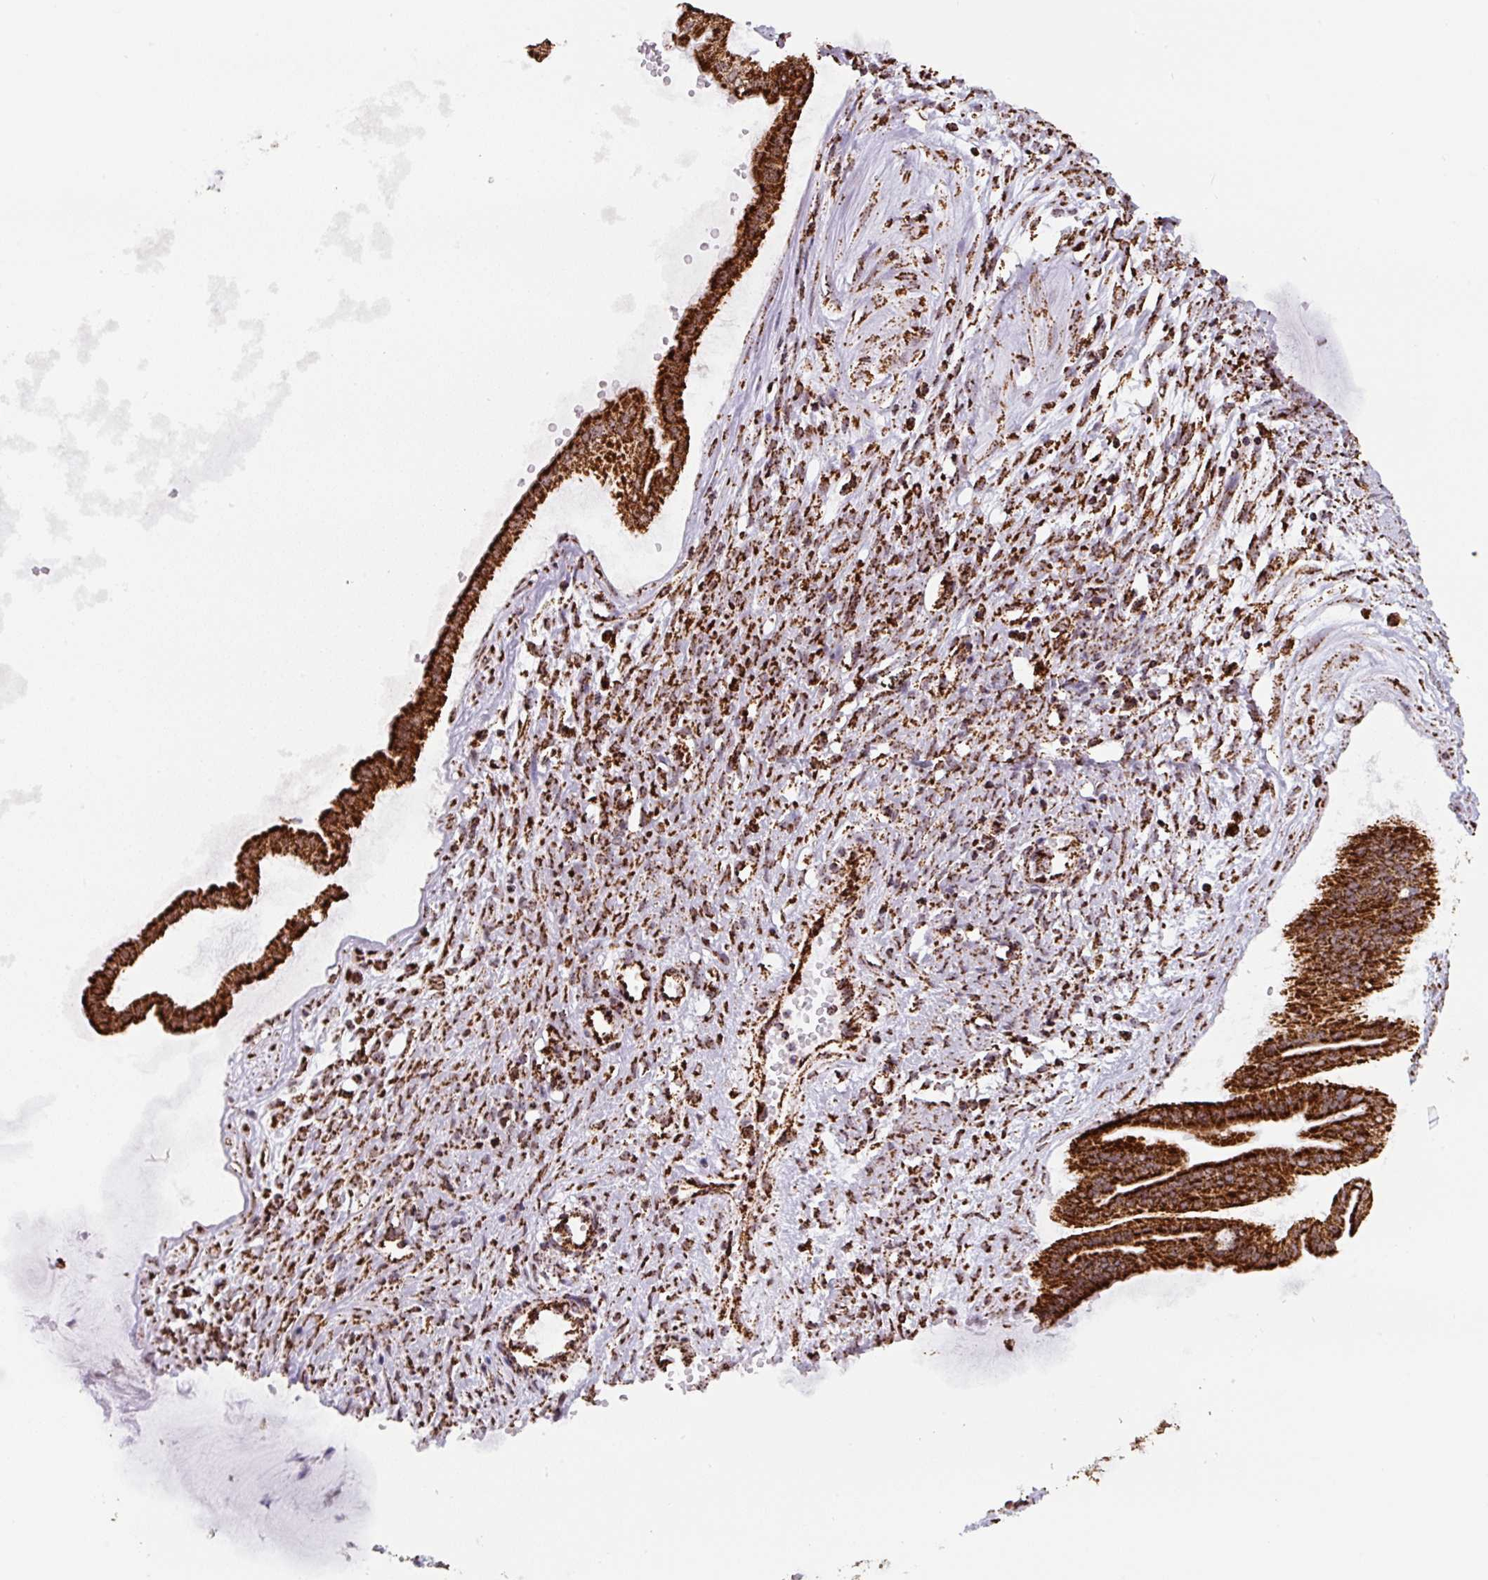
{"staining": {"intensity": "strong", "quantity": ">75%", "location": "cytoplasmic/membranous"}, "tissue": "ovarian cancer", "cell_type": "Tumor cells", "image_type": "cancer", "snomed": [{"axis": "morphology", "description": "Cystadenocarcinoma, mucinous, NOS"}, {"axis": "topography", "description": "Ovary"}], "caption": "Immunohistochemistry (IHC) of mucinous cystadenocarcinoma (ovarian) reveals high levels of strong cytoplasmic/membranous staining in about >75% of tumor cells. (brown staining indicates protein expression, while blue staining denotes nuclei).", "gene": "ATP5F1A", "patient": {"sex": "female", "age": 73}}